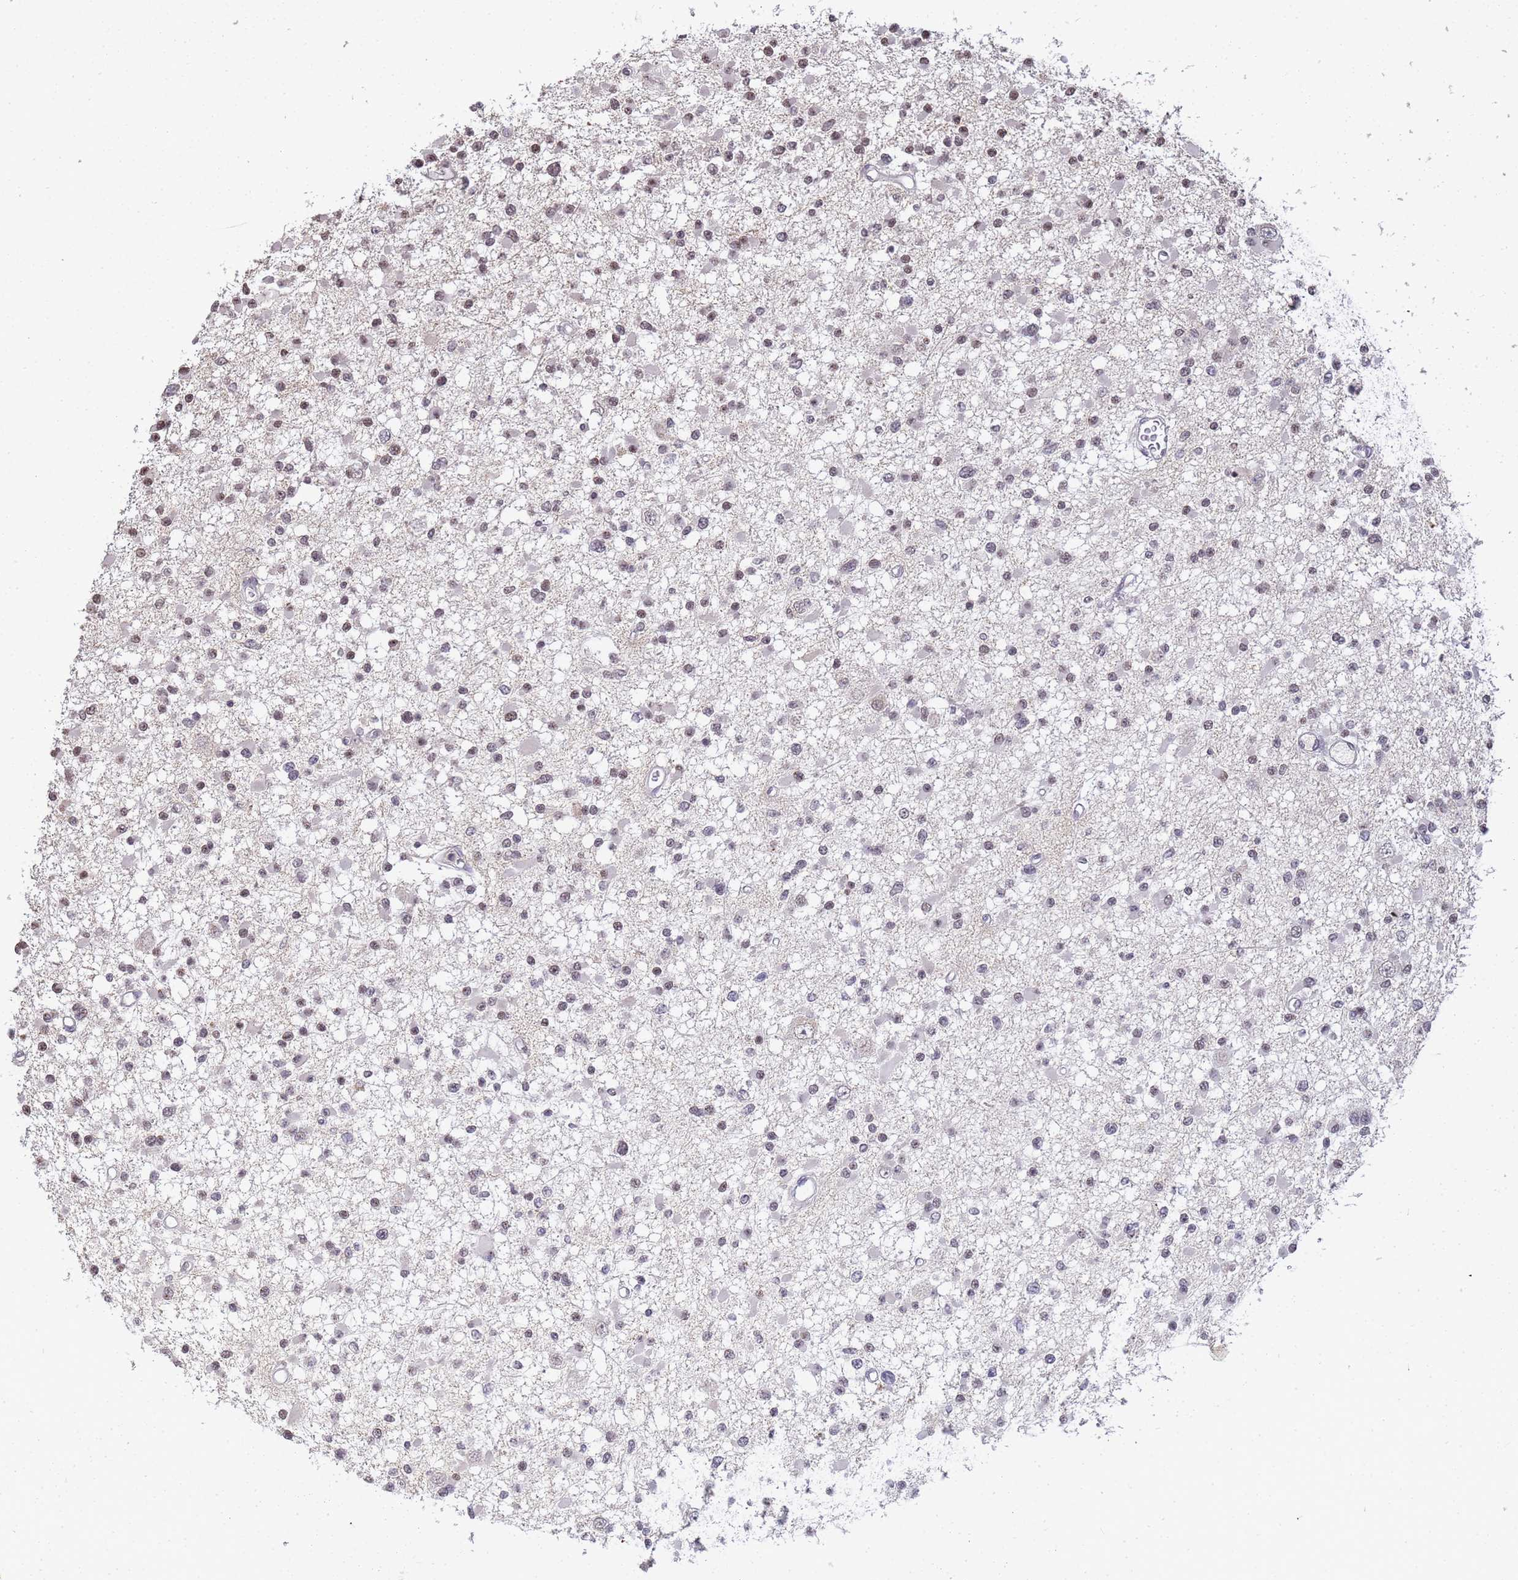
{"staining": {"intensity": "moderate", "quantity": "25%-75%", "location": "nuclear"}, "tissue": "glioma", "cell_type": "Tumor cells", "image_type": "cancer", "snomed": [{"axis": "morphology", "description": "Glioma, malignant, Low grade"}, {"axis": "topography", "description": "Brain"}], "caption": "The histopathology image reveals immunohistochemical staining of glioma. There is moderate nuclear positivity is seen in about 25%-75% of tumor cells.", "gene": "MYL7", "patient": {"sex": "female", "age": 22}}